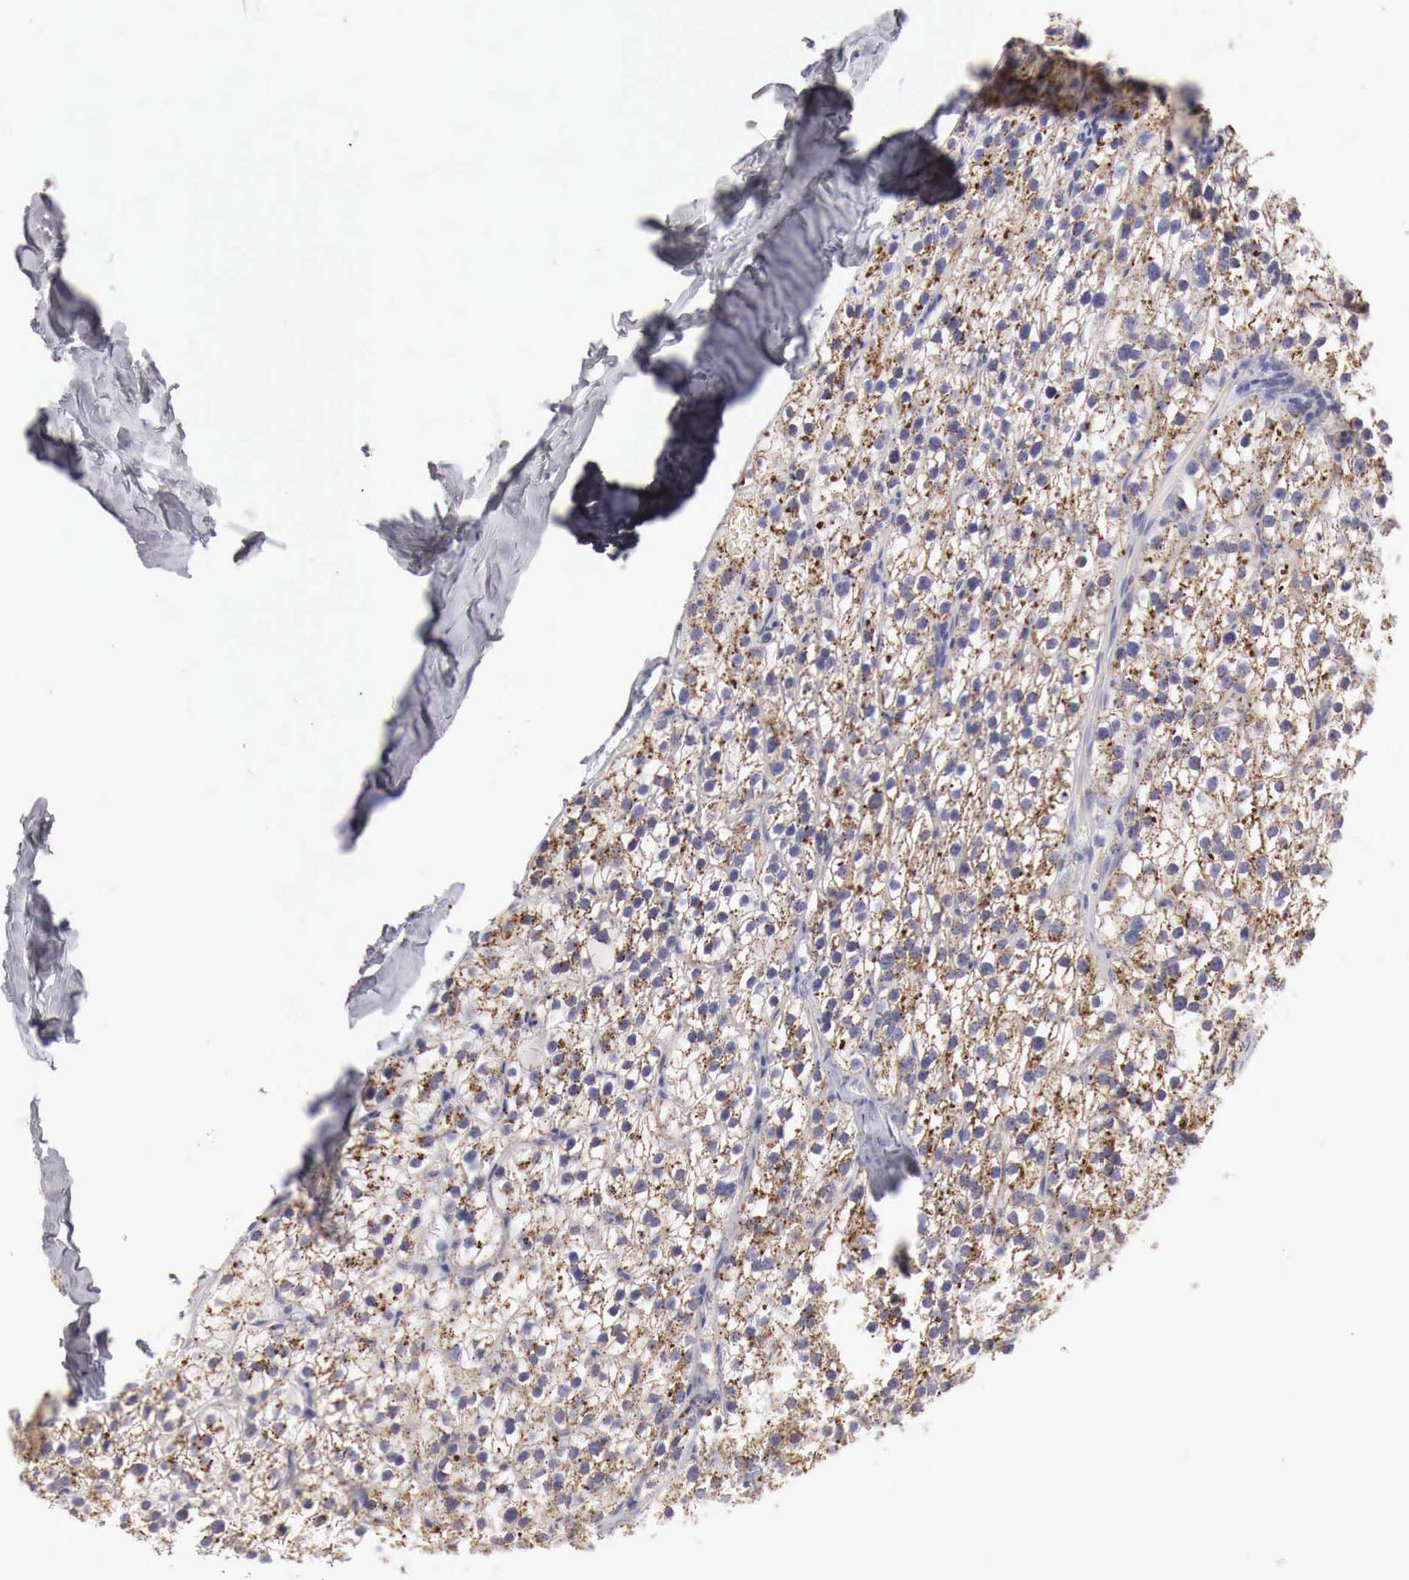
{"staining": {"intensity": "moderate", "quantity": "25%-75%", "location": "cytoplasmic/membranous"}, "tissue": "parathyroid gland", "cell_type": "Glandular cells", "image_type": "normal", "snomed": [{"axis": "morphology", "description": "Normal tissue, NOS"}, {"axis": "topography", "description": "Parathyroid gland"}], "caption": "Immunohistochemistry (DAB (3,3'-diaminobenzidine)) staining of unremarkable parathyroid gland reveals moderate cytoplasmic/membranous protein positivity in approximately 25%-75% of glandular cells. (IHC, brightfield microscopy, high magnification).", "gene": "GLA", "patient": {"sex": "female", "age": 54}}